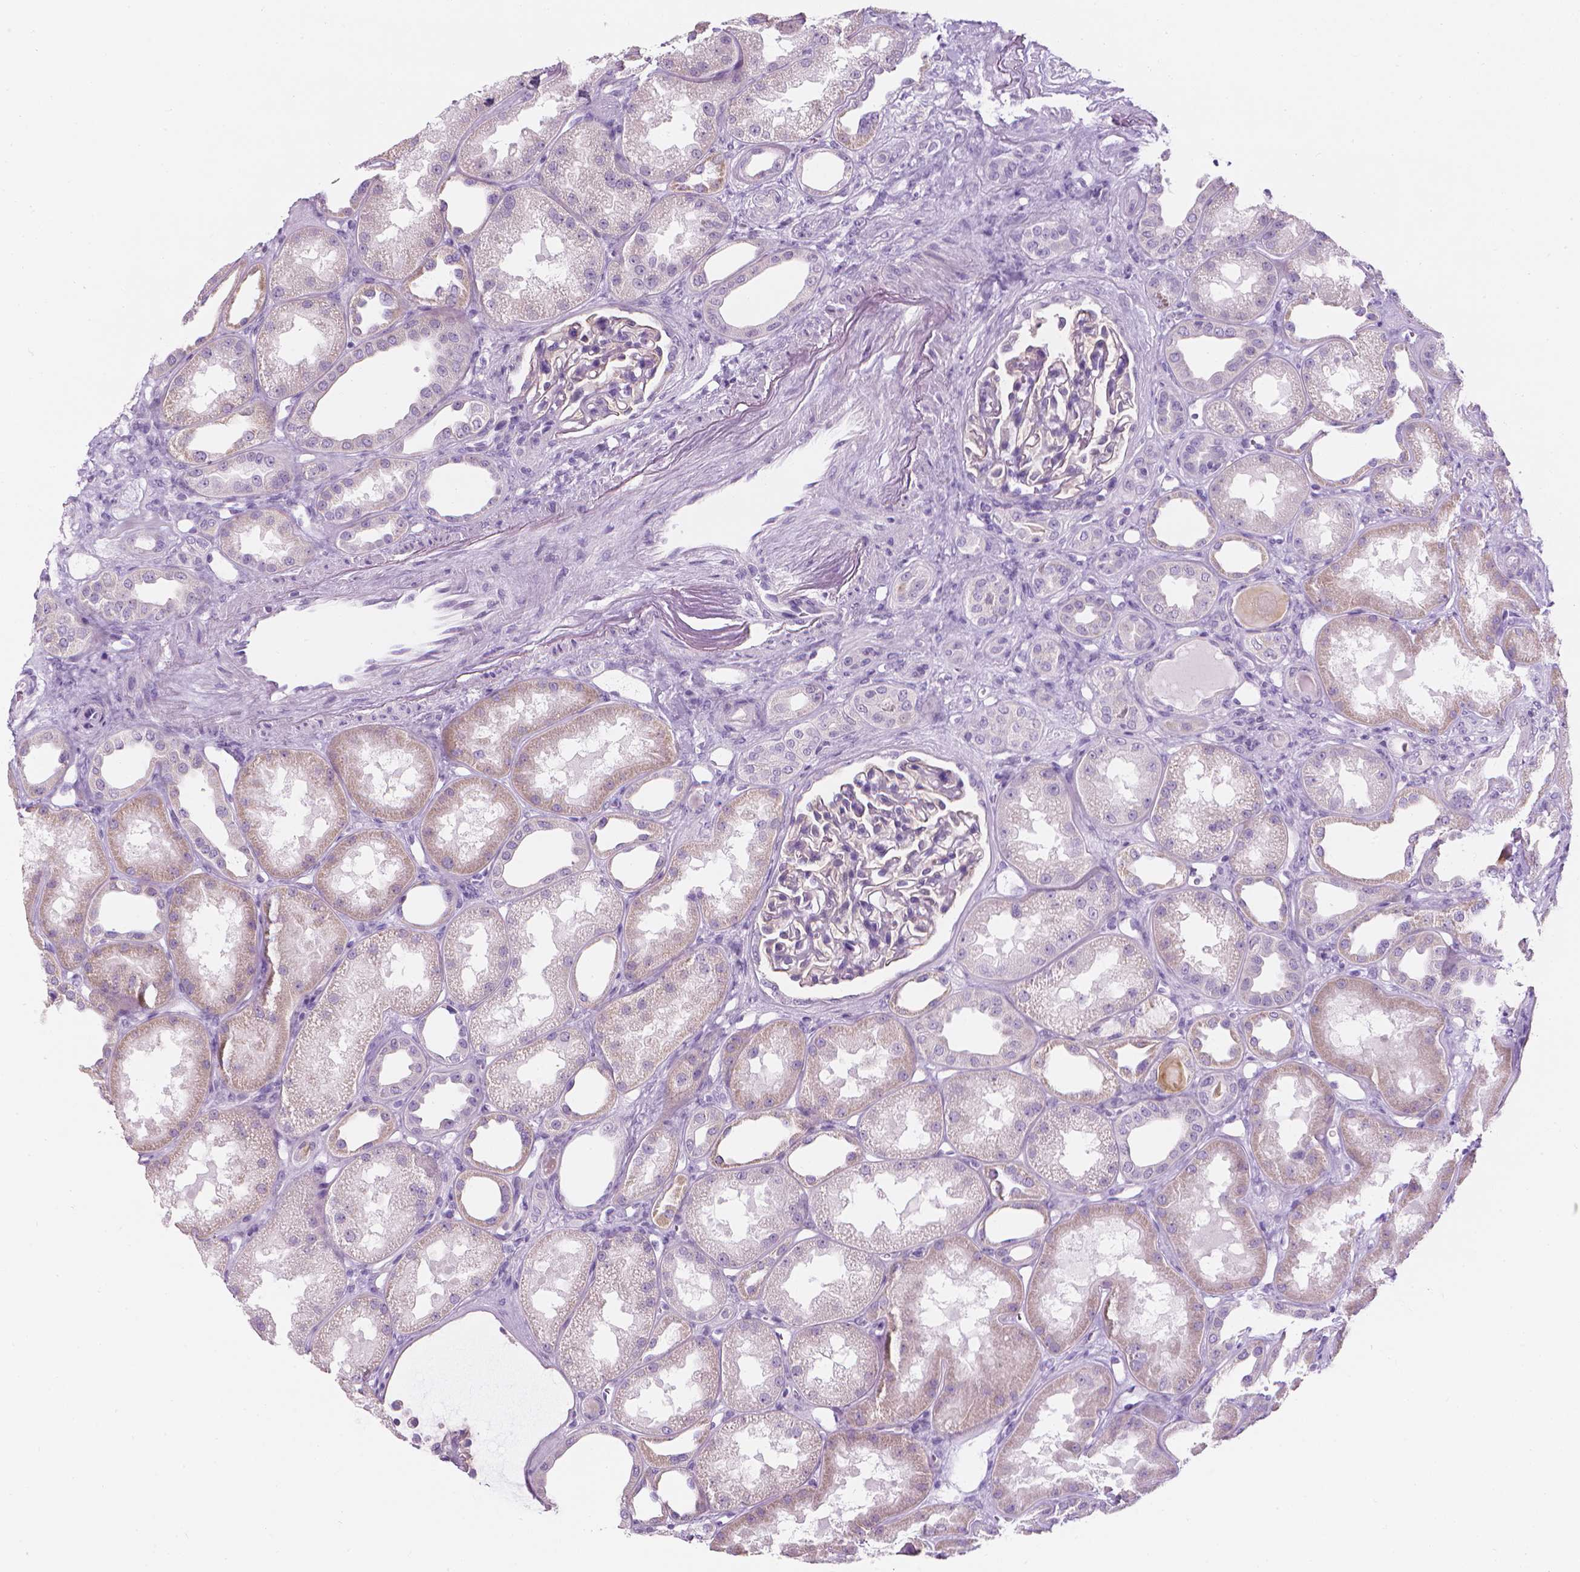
{"staining": {"intensity": "negative", "quantity": "none", "location": "none"}, "tissue": "kidney", "cell_type": "Cells in glomeruli", "image_type": "normal", "snomed": [{"axis": "morphology", "description": "Normal tissue, NOS"}, {"axis": "topography", "description": "Kidney"}], "caption": "High power microscopy photomicrograph of an immunohistochemistry (IHC) image of normal kidney, revealing no significant positivity in cells in glomeruli. Nuclei are stained in blue.", "gene": "DCAF8L1", "patient": {"sex": "male", "age": 61}}